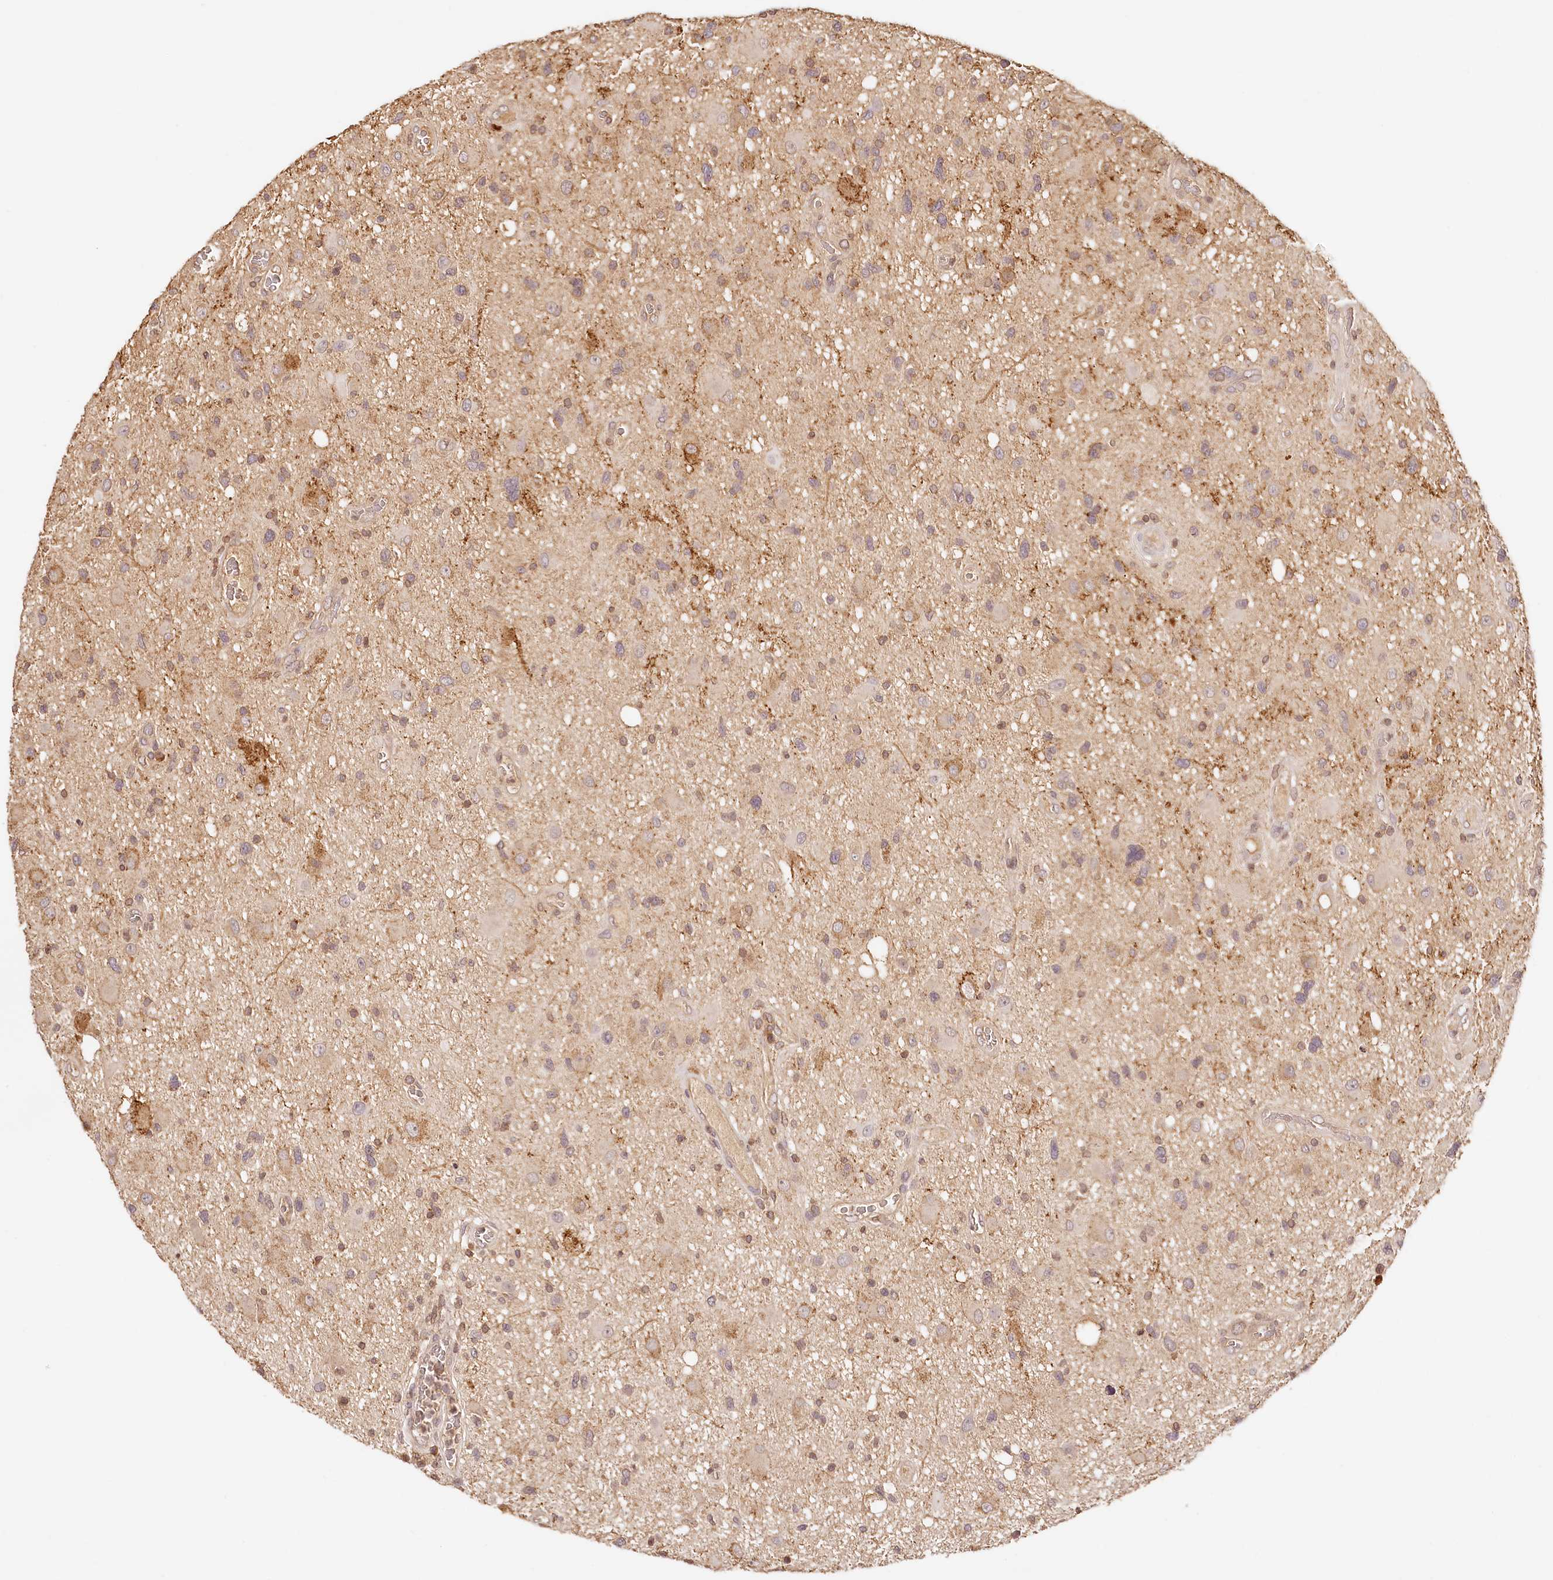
{"staining": {"intensity": "negative", "quantity": "none", "location": "none"}, "tissue": "glioma", "cell_type": "Tumor cells", "image_type": "cancer", "snomed": [{"axis": "morphology", "description": "Glioma, malignant, High grade"}, {"axis": "topography", "description": "Brain"}], "caption": "High power microscopy photomicrograph of an immunohistochemistry image of glioma, revealing no significant staining in tumor cells.", "gene": "SYNGR1", "patient": {"sex": "male", "age": 33}}